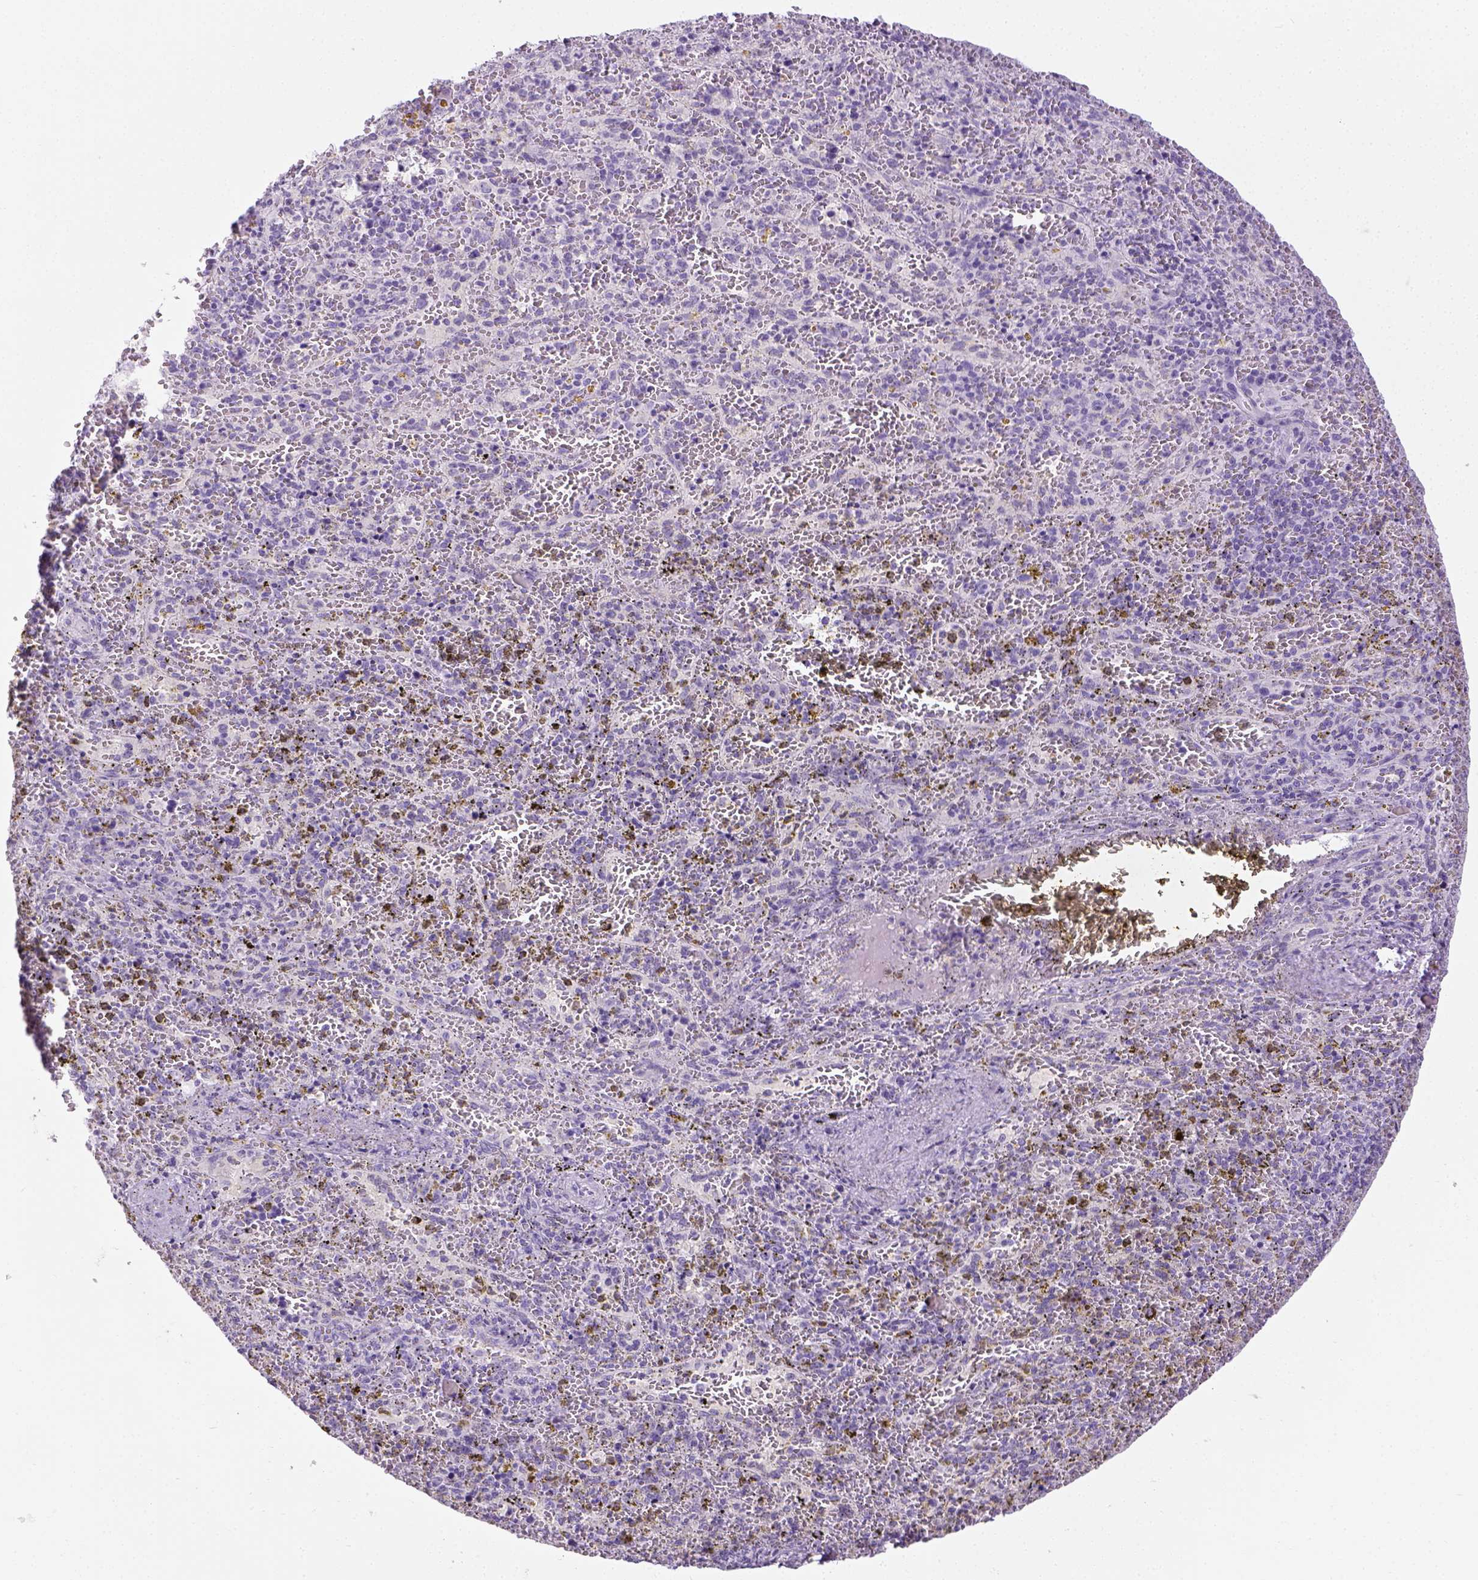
{"staining": {"intensity": "negative", "quantity": "none", "location": "none"}, "tissue": "spleen", "cell_type": "Cells in red pulp", "image_type": "normal", "snomed": [{"axis": "morphology", "description": "Normal tissue, NOS"}, {"axis": "topography", "description": "Spleen"}], "caption": "This is an IHC image of unremarkable human spleen. There is no staining in cells in red pulp.", "gene": "LGSN", "patient": {"sex": "female", "age": 50}}